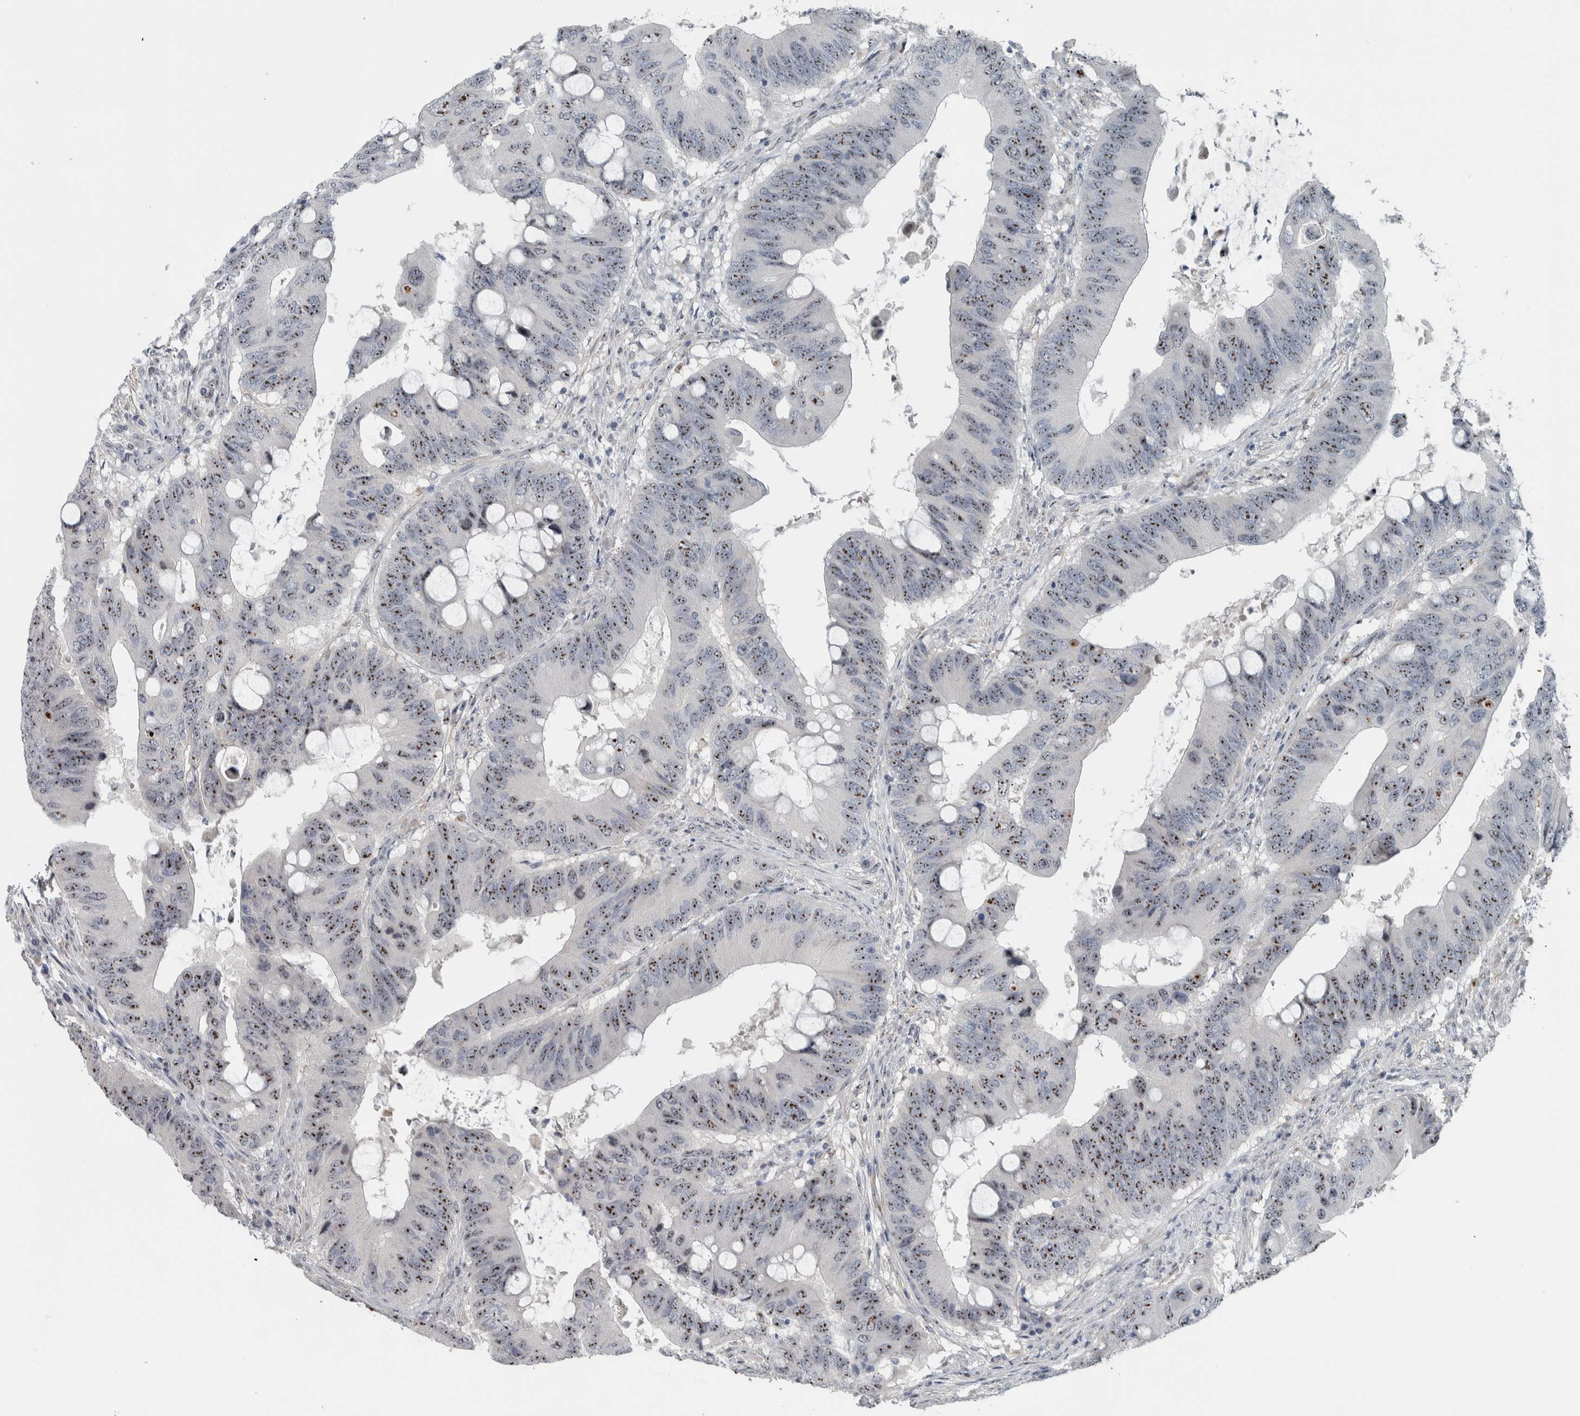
{"staining": {"intensity": "moderate", "quantity": ">75%", "location": "nuclear"}, "tissue": "colorectal cancer", "cell_type": "Tumor cells", "image_type": "cancer", "snomed": [{"axis": "morphology", "description": "Adenocarcinoma, NOS"}, {"axis": "topography", "description": "Colon"}], "caption": "Moderate nuclear expression is identified in approximately >75% of tumor cells in colorectal cancer. (DAB (3,3'-diaminobenzidine) IHC with brightfield microscopy, high magnification).", "gene": "UTP6", "patient": {"sex": "male", "age": 71}}